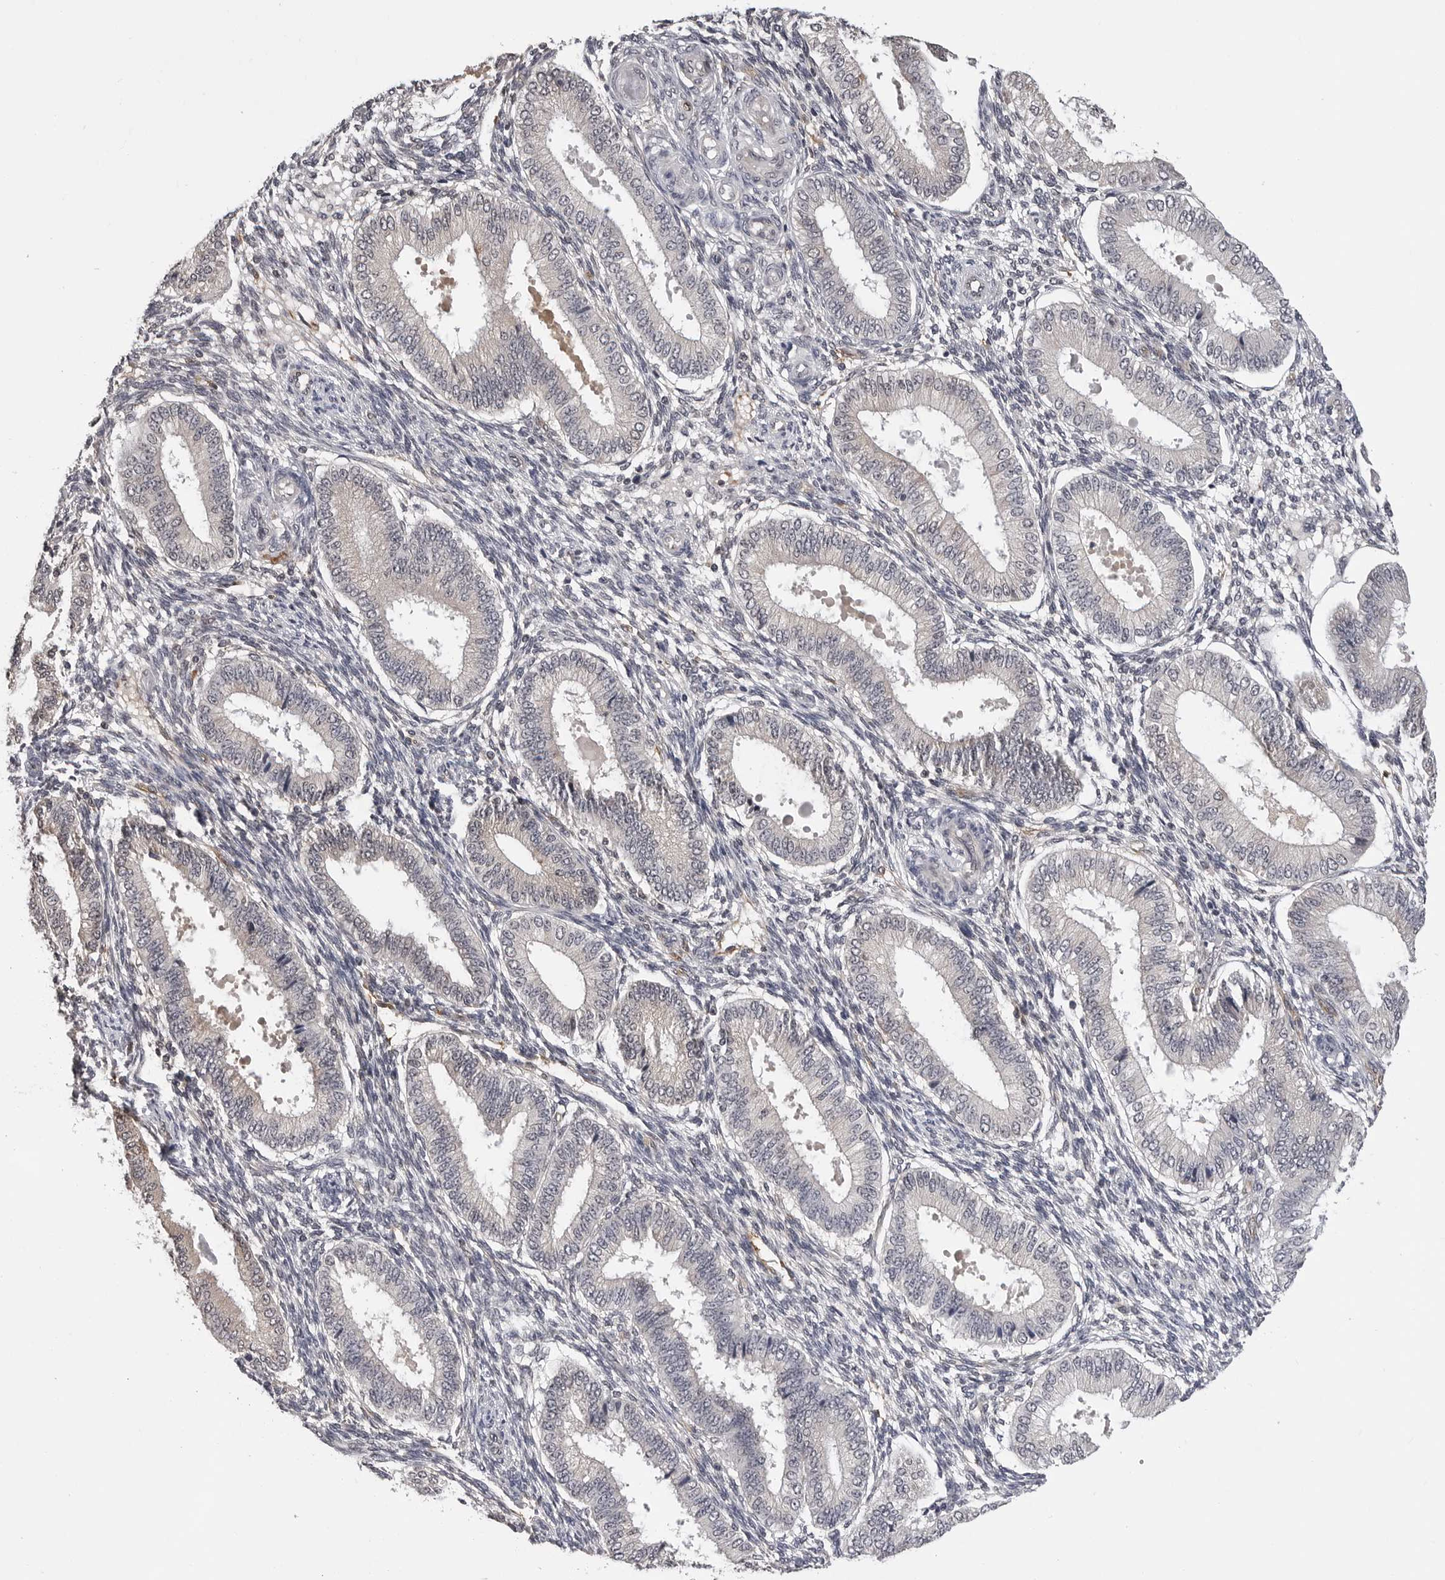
{"staining": {"intensity": "weak", "quantity": "<25%", "location": "cytoplasmic/membranous"}, "tissue": "endometrium", "cell_type": "Cells in endometrial stroma", "image_type": "normal", "snomed": [{"axis": "morphology", "description": "Normal tissue, NOS"}, {"axis": "topography", "description": "Endometrium"}], "caption": "The IHC photomicrograph has no significant expression in cells in endometrial stroma of endometrium. (Immunohistochemistry, brightfield microscopy, high magnification).", "gene": "TRMT13", "patient": {"sex": "female", "age": 39}}